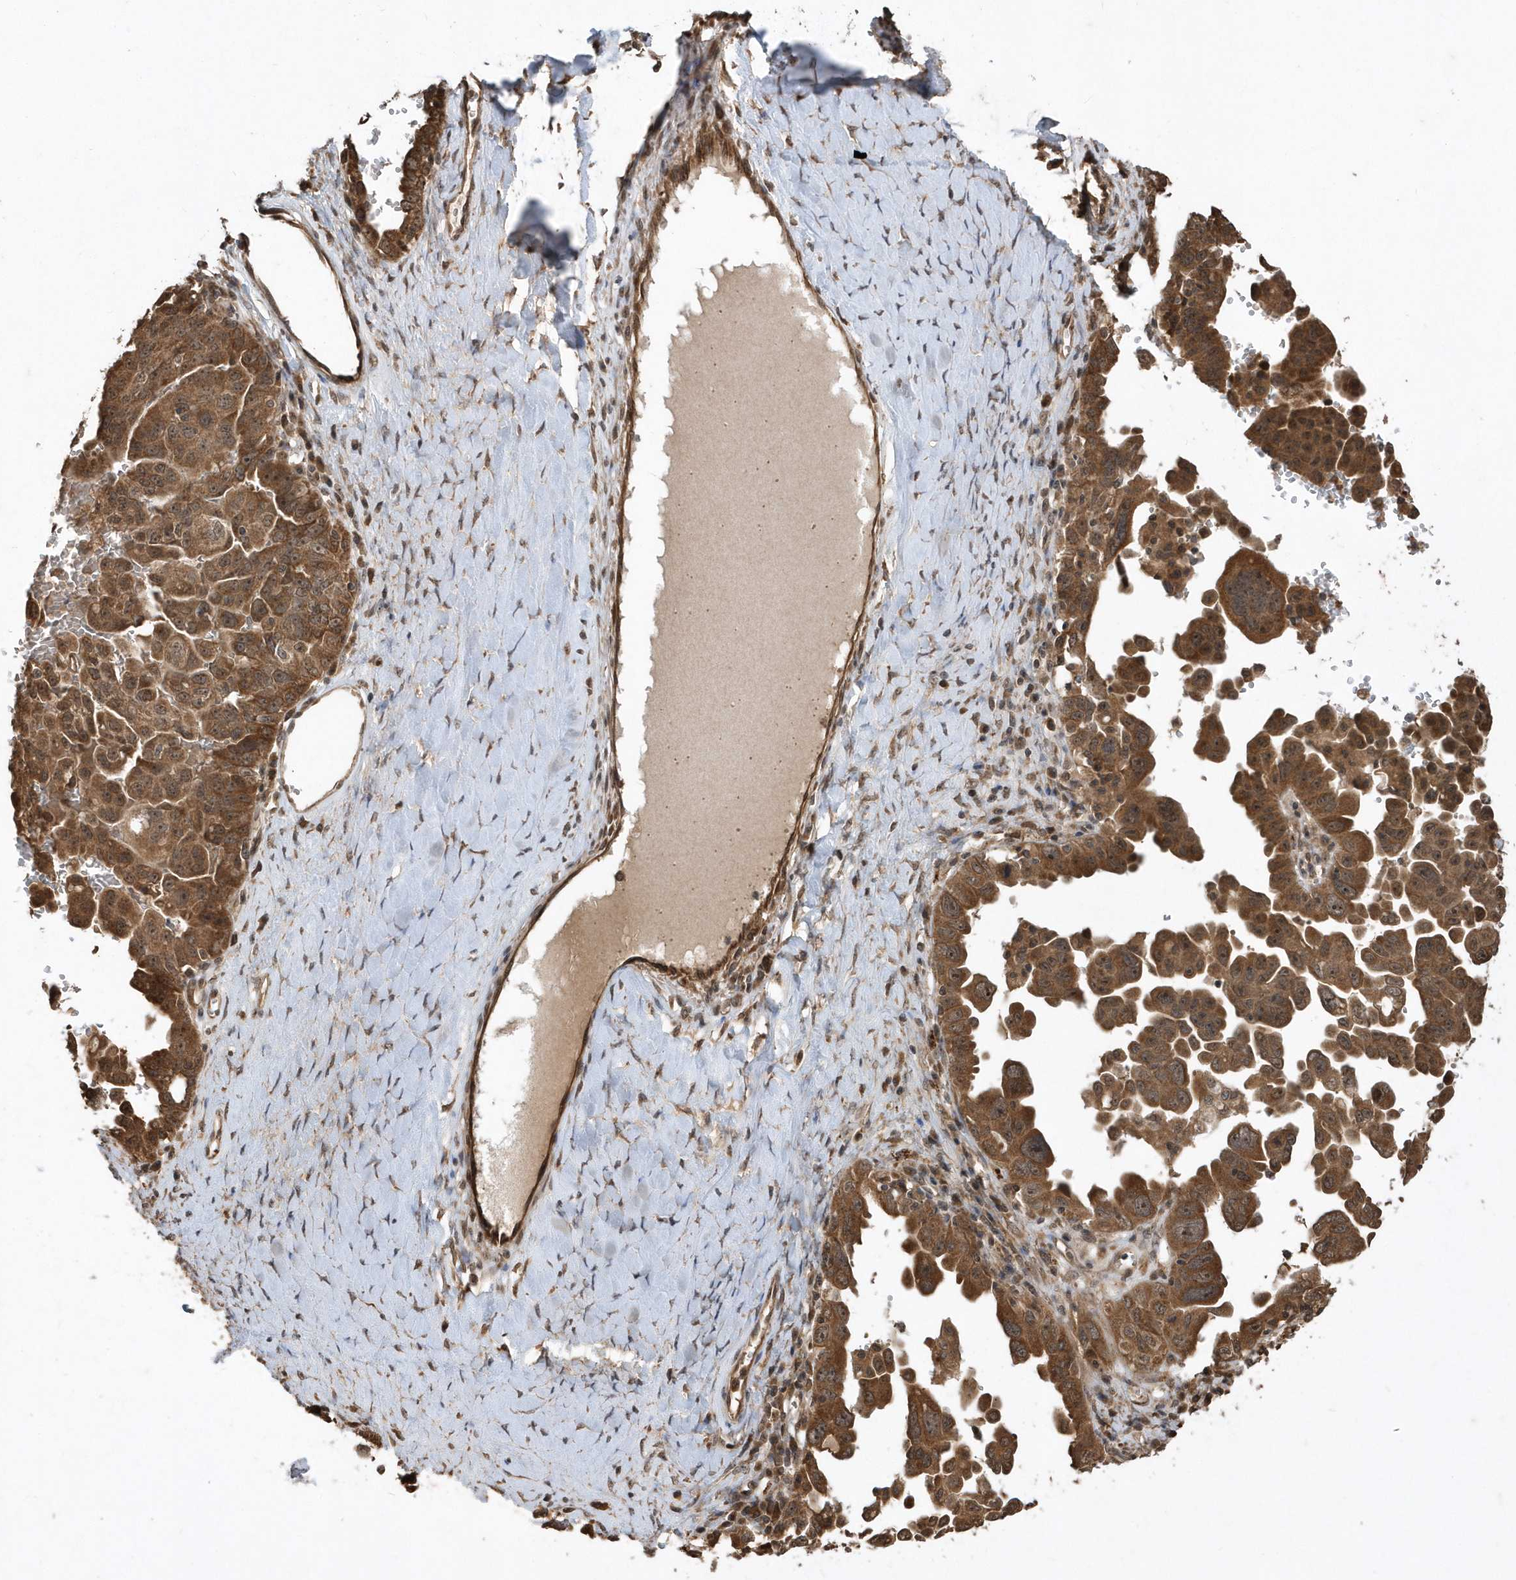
{"staining": {"intensity": "moderate", "quantity": ">75%", "location": "cytoplasmic/membranous"}, "tissue": "ovarian cancer", "cell_type": "Tumor cells", "image_type": "cancer", "snomed": [{"axis": "morphology", "description": "Carcinoma, endometroid"}, {"axis": "topography", "description": "Ovary"}], "caption": "Immunohistochemistry of human ovarian cancer reveals medium levels of moderate cytoplasmic/membranous expression in approximately >75% of tumor cells.", "gene": "WASHC5", "patient": {"sex": "female", "age": 62}}